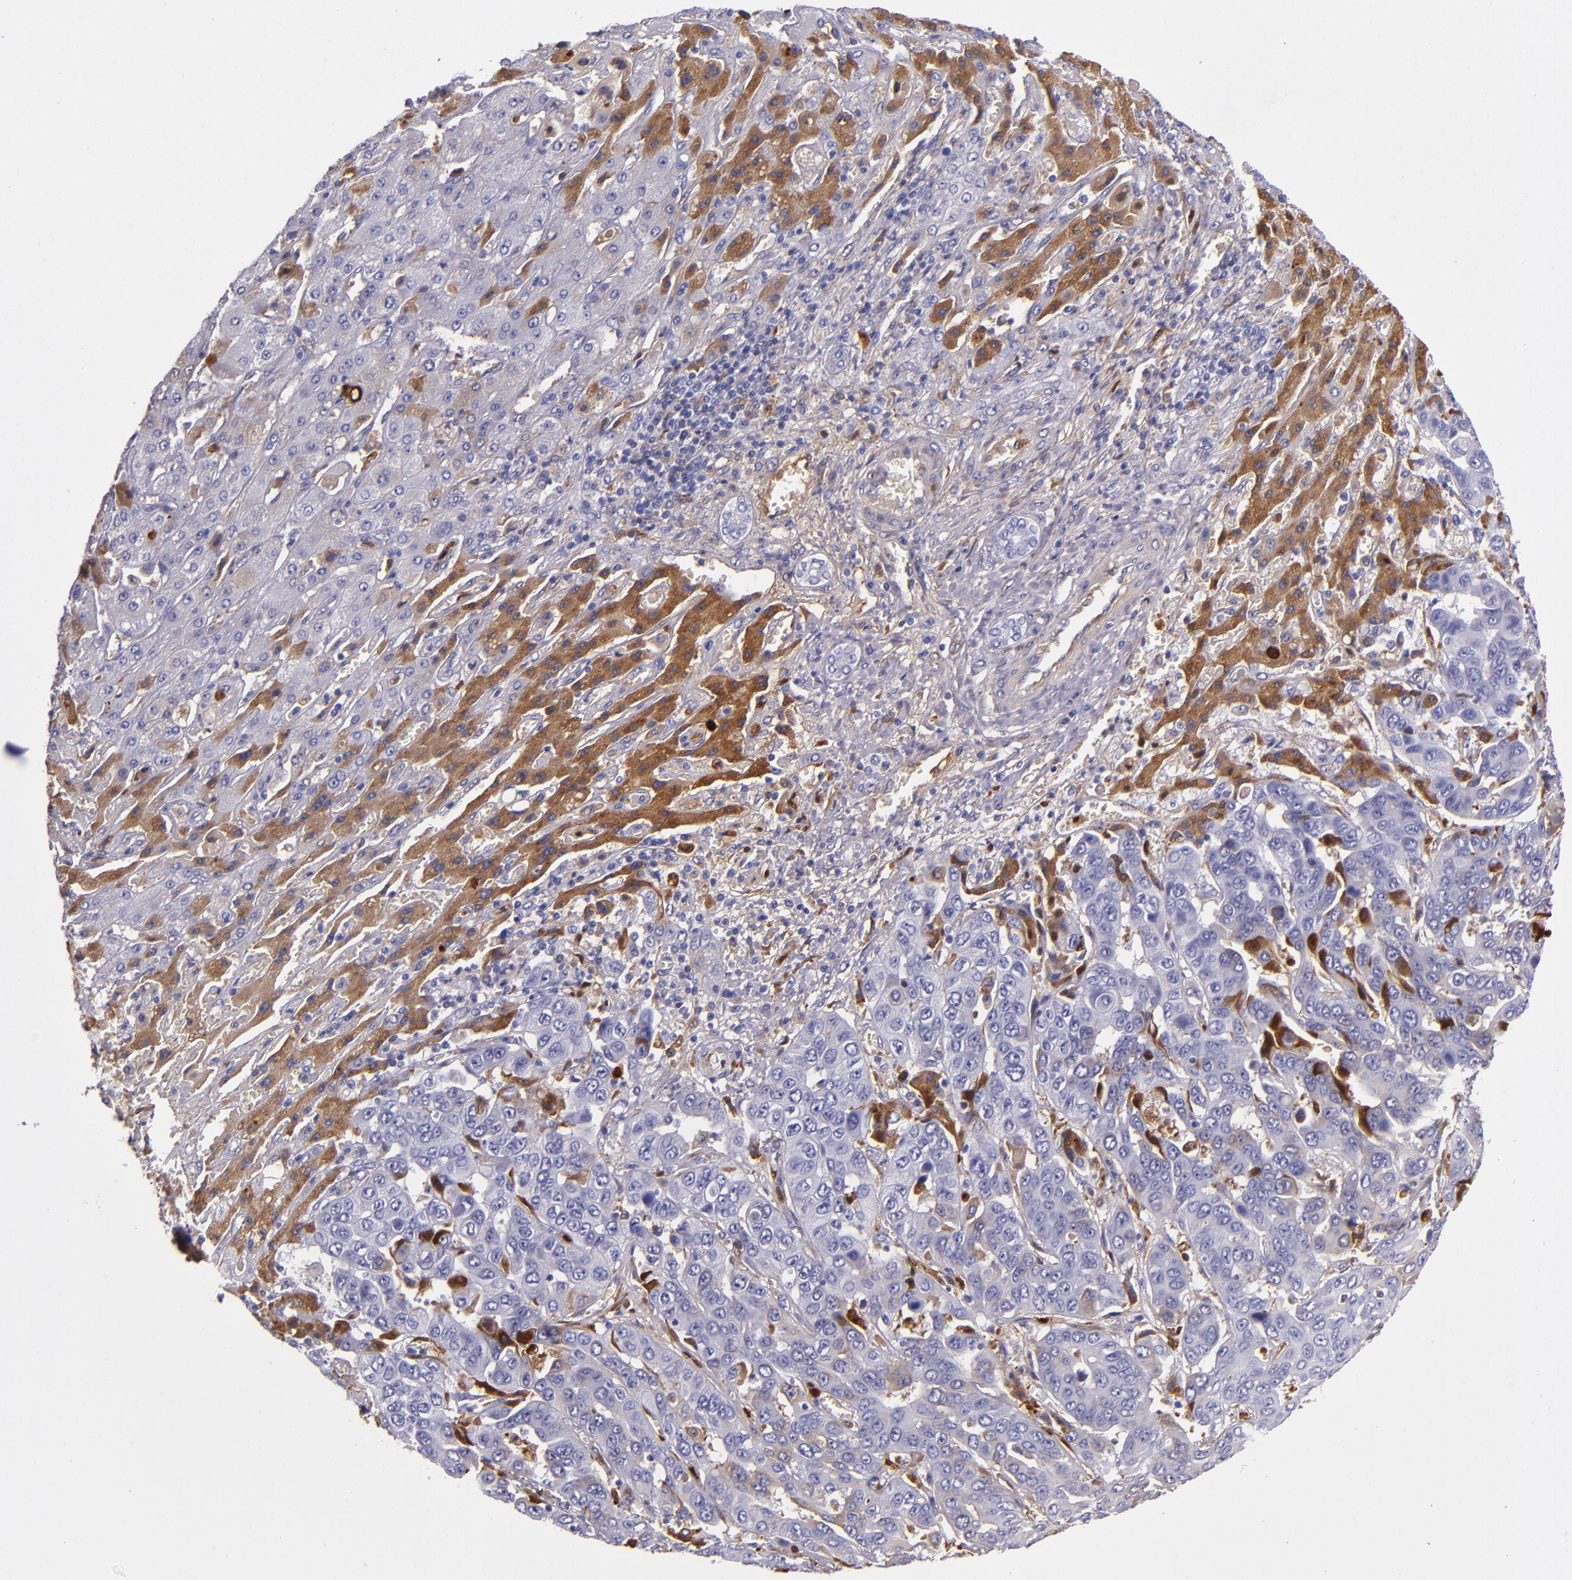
{"staining": {"intensity": "weak", "quantity": "25%-75%", "location": "cytoplasmic/membranous"}, "tissue": "liver cancer", "cell_type": "Tumor cells", "image_type": "cancer", "snomed": [{"axis": "morphology", "description": "Cholangiocarcinoma"}, {"axis": "topography", "description": "Liver"}], "caption": "Protein expression analysis of human cholangiocarcinoma (liver) reveals weak cytoplasmic/membranous expression in about 25%-75% of tumor cells.", "gene": "CLEC3B", "patient": {"sex": "female", "age": 52}}